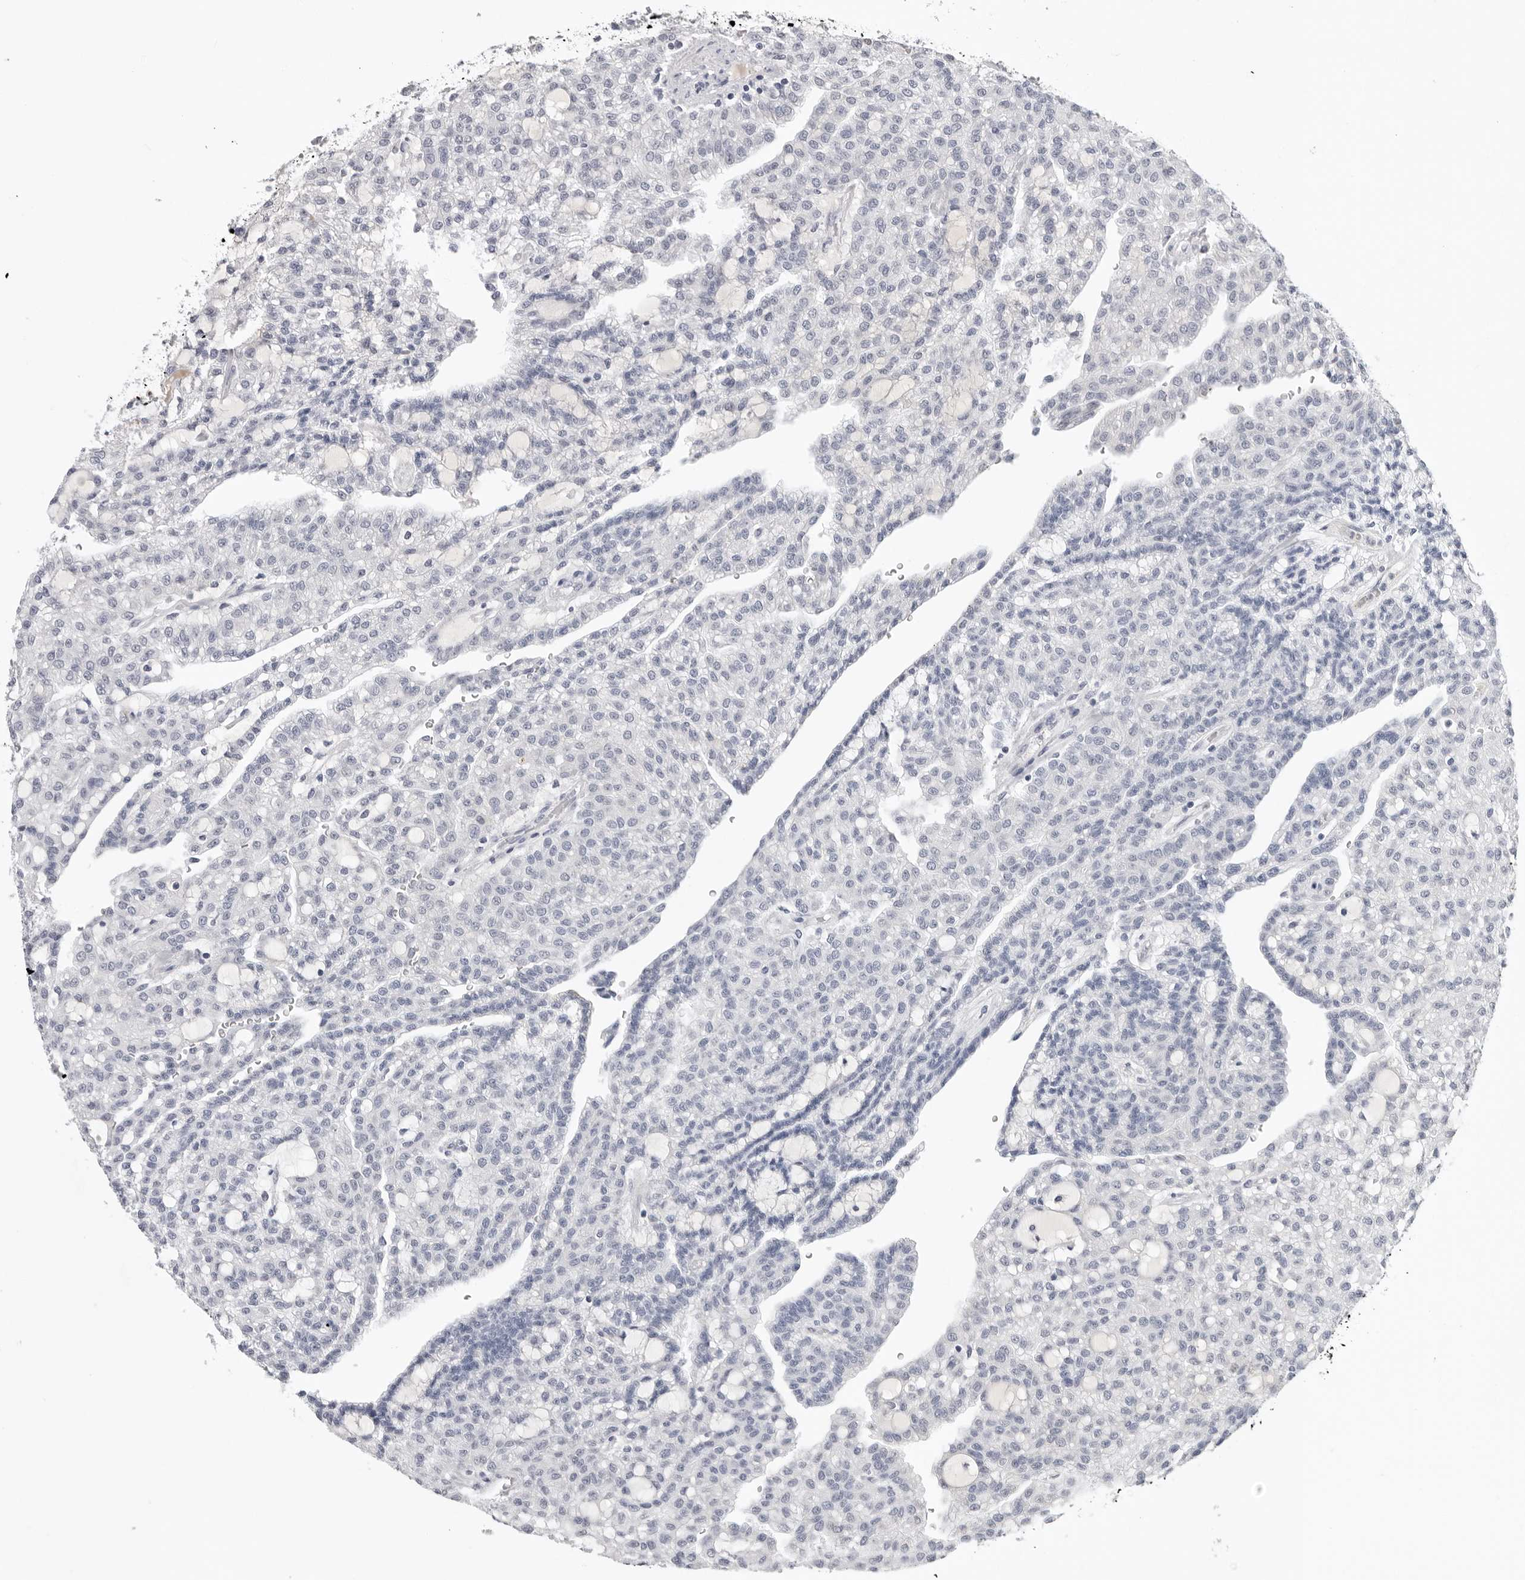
{"staining": {"intensity": "negative", "quantity": "none", "location": "none"}, "tissue": "renal cancer", "cell_type": "Tumor cells", "image_type": "cancer", "snomed": [{"axis": "morphology", "description": "Adenocarcinoma, NOS"}, {"axis": "topography", "description": "Kidney"}], "caption": "Immunohistochemical staining of renal adenocarcinoma displays no significant expression in tumor cells.", "gene": "ZNF502", "patient": {"sex": "male", "age": 63}}